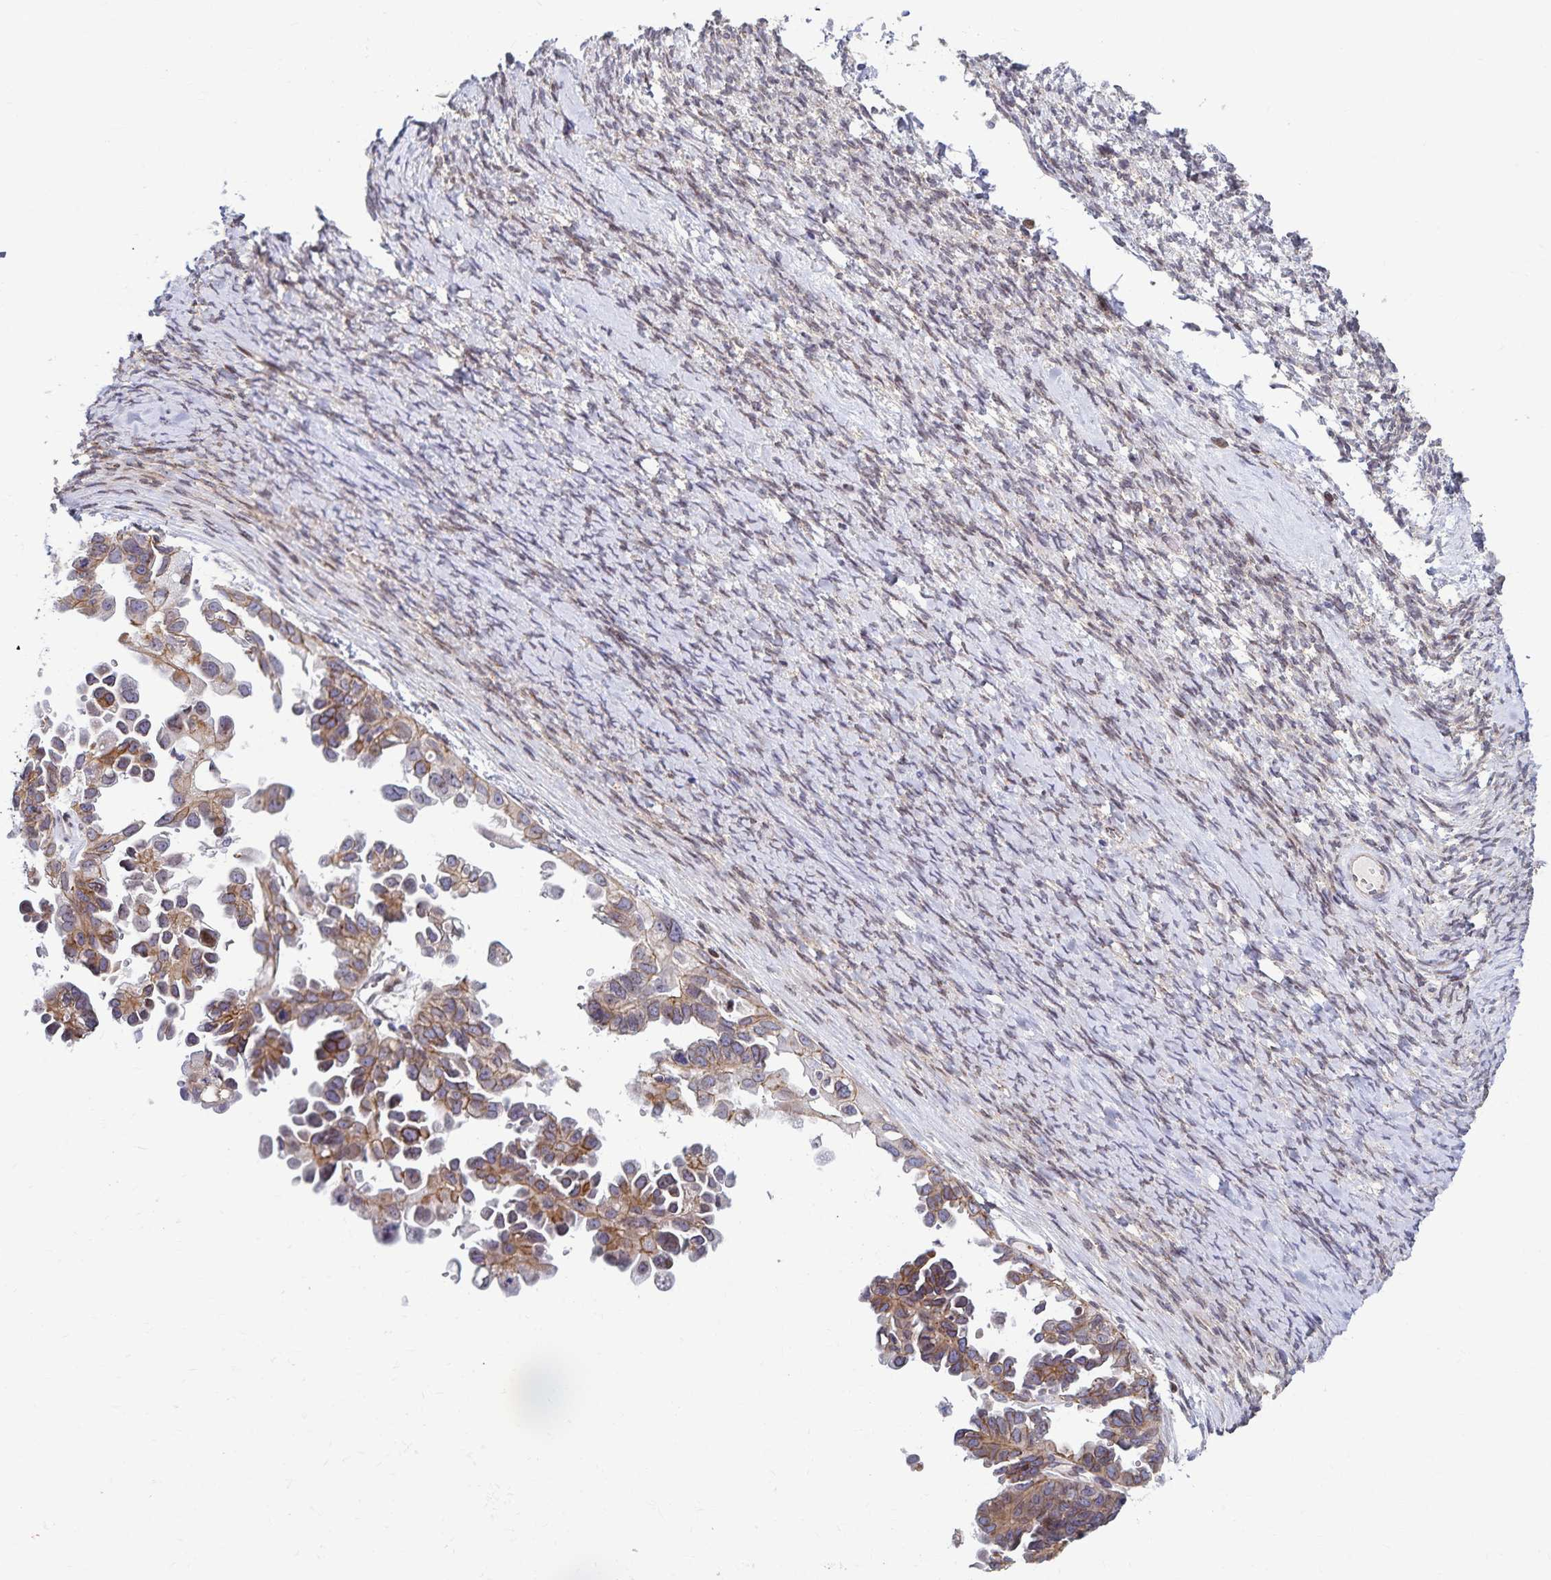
{"staining": {"intensity": "weak", "quantity": ">75%", "location": "cytoplasmic/membranous"}, "tissue": "ovarian cancer", "cell_type": "Tumor cells", "image_type": "cancer", "snomed": [{"axis": "morphology", "description": "Cystadenocarcinoma, serous, NOS"}, {"axis": "topography", "description": "Ovary"}], "caption": "Protein expression analysis of human ovarian cancer (serous cystadenocarcinoma) reveals weak cytoplasmic/membranous staining in about >75% of tumor cells. The protein of interest is stained brown, and the nuclei are stained in blue (DAB IHC with brightfield microscopy, high magnification).", "gene": "RAB9B", "patient": {"sex": "female", "age": 53}}